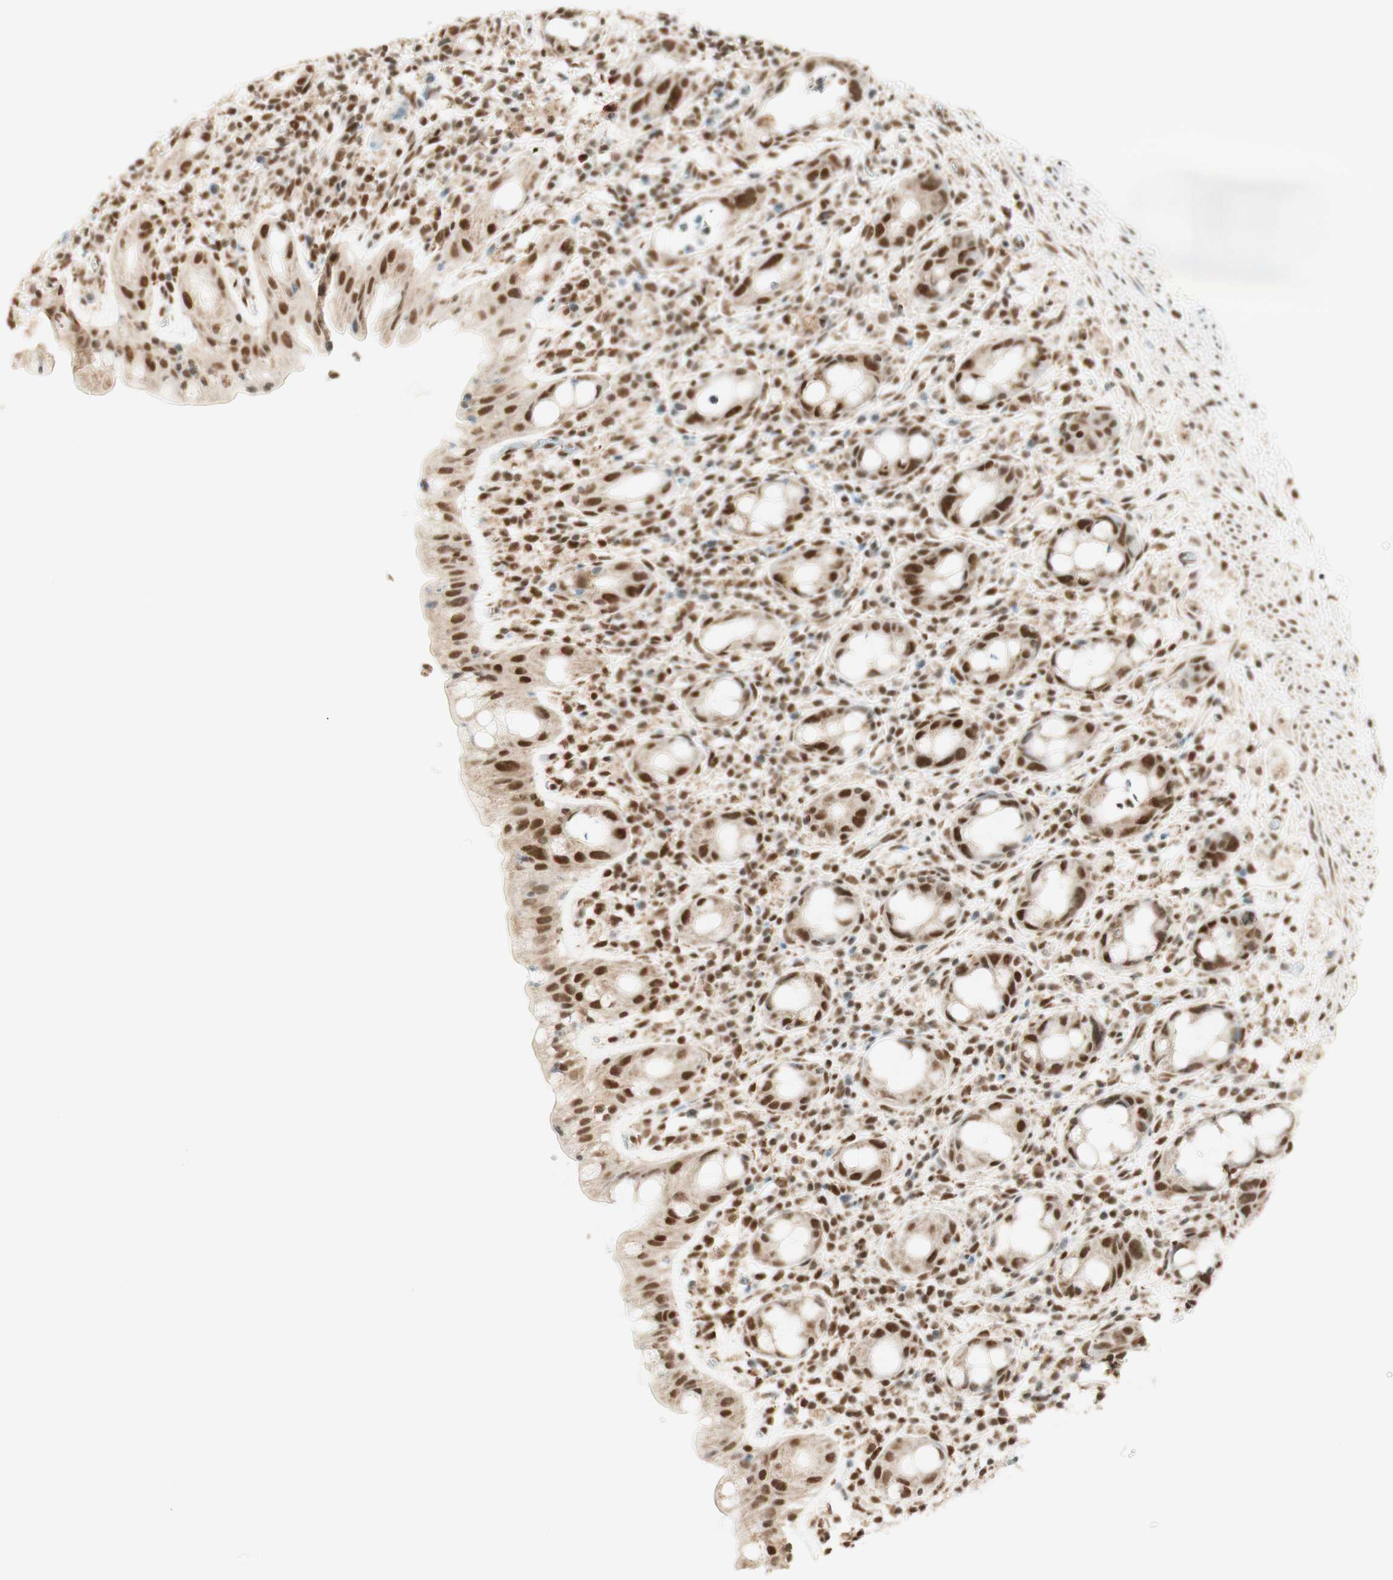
{"staining": {"intensity": "moderate", "quantity": ">75%", "location": "nuclear"}, "tissue": "rectum", "cell_type": "Glandular cells", "image_type": "normal", "snomed": [{"axis": "morphology", "description": "Normal tissue, NOS"}, {"axis": "topography", "description": "Rectum"}], "caption": "This is a micrograph of immunohistochemistry staining of normal rectum, which shows moderate positivity in the nuclear of glandular cells.", "gene": "ZNF782", "patient": {"sex": "male", "age": 44}}